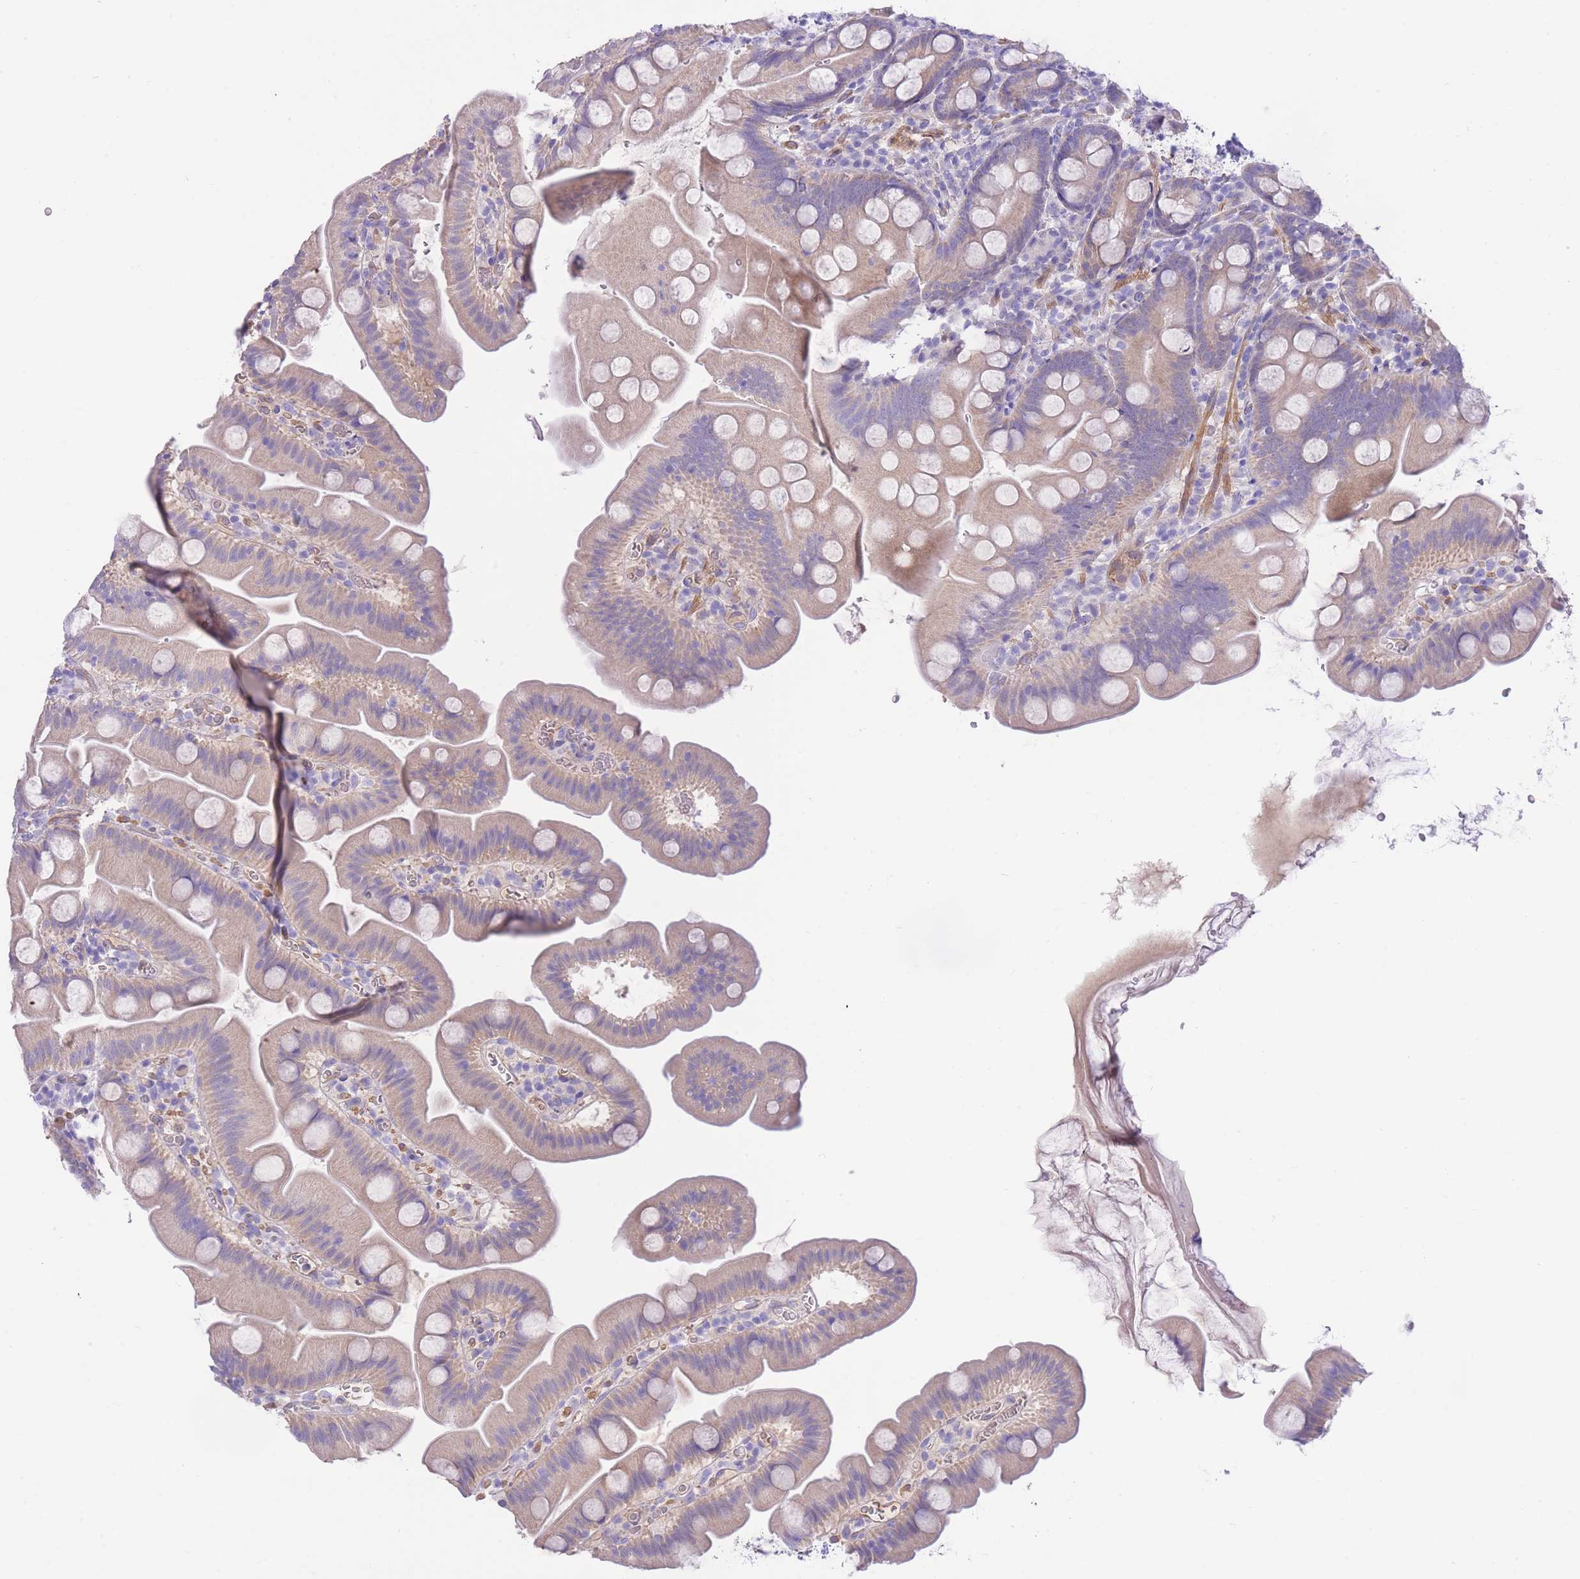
{"staining": {"intensity": "weak", "quantity": "<25%", "location": "cytoplasmic/membranous"}, "tissue": "small intestine", "cell_type": "Glandular cells", "image_type": "normal", "snomed": [{"axis": "morphology", "description": "Normal tissue, NOS"}, {"axis": "topography", "description": "Small intestine"}], "caption": "Histopathology image shows no significant protein expression in glandular cells of benign small intestine. The staining was performed using DAB to visualize the protein expression in brown, while the nuclei were stained in blue with hematoxylin (Magnification: 20x).", "gene": "PGM1", "patient": {"sex": "female", "age": 68}}